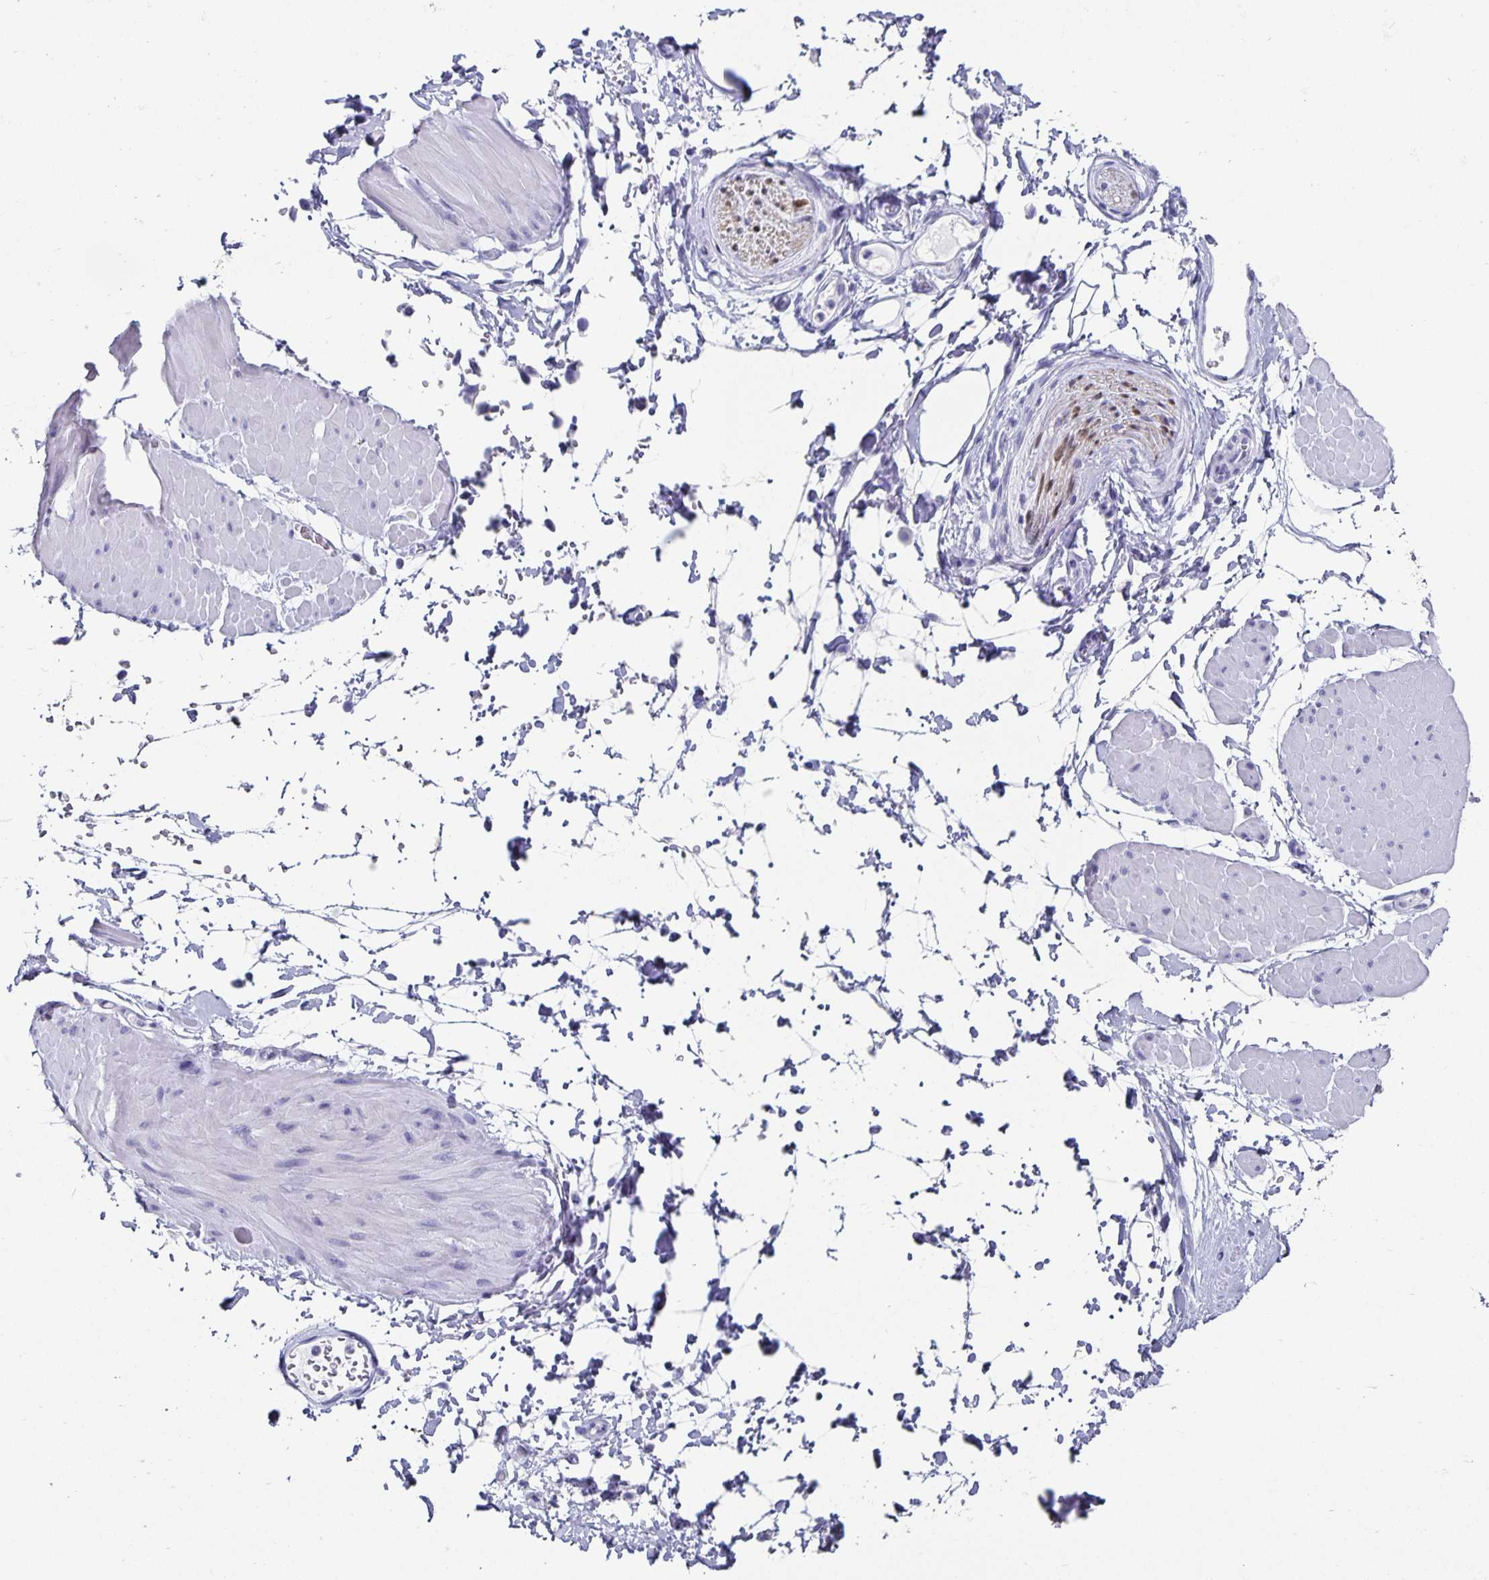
{"staining": {"intensity": "negative", "quantity": "none", "location": "none"}, "tissue": "adipose tissue", "cell_type": "Adipocytes", "image_type": "normal", "snomed": [{"axis": "morphology", "description": "Normal tissue, NOS"}, {"axis": "topography", "description": "Smooth muscle"}, {"axis": "topography", "description": "Peripheral nerve tissue"}], "caption": "The photomicrograph shows no significant positivity in adipocytes of adipose tissue. The staining was performed using DAB (3,3'-diaminobenzidine) to visualize the protein expression in brown, while the nuclei were stained in blue with hematoxylin (Magnification: 20x).", "gene": "CHGA", "patient": {"sex": "male", "age": 58}}